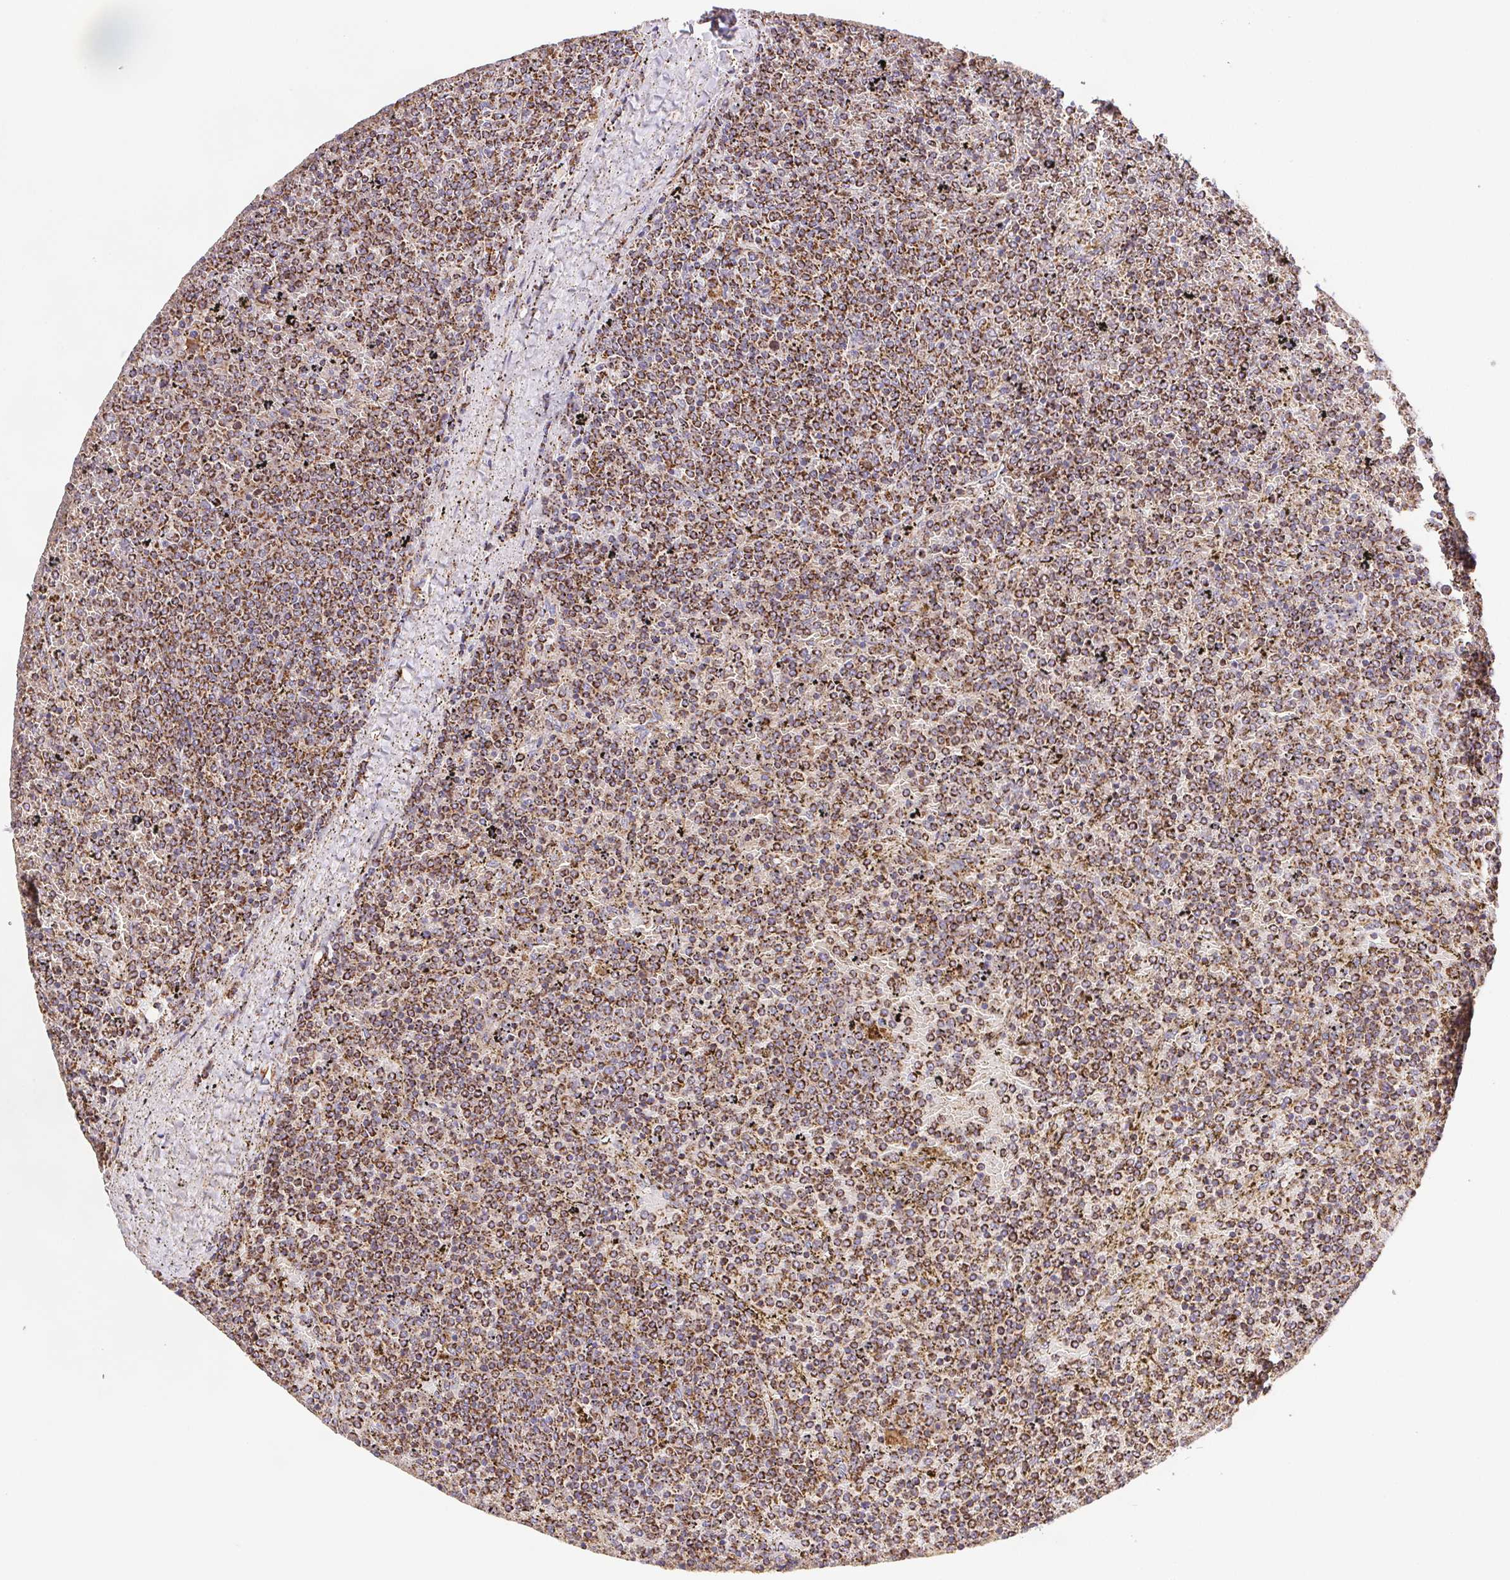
{"staining": {"intensity": "moderate", "quantity": ">75%", "location": "cytoplasmic/membranous"}, "tissue": "lymphoma", "cell_type": "Tumor cells", "image_type": "cancer", "snomed": [{"axis": "morphology", "description": "Malignant lymphoma, non-Hodgkin's type, Low grade"}, {"axis": "topography", "description": "Spleen"}], "caption": "Low-grade malignant lymphoma, non-Hodgkin's type was stained to show a protein in brown. There is medium levels of moderate cytoplasmic/membranous expression in approximately >75% of tumor cells. (DAB IHC with brightfield microscopy, high magnification).", "gene": "NIPSNAP2", "patient": {"sex": "female", "age": 77}}